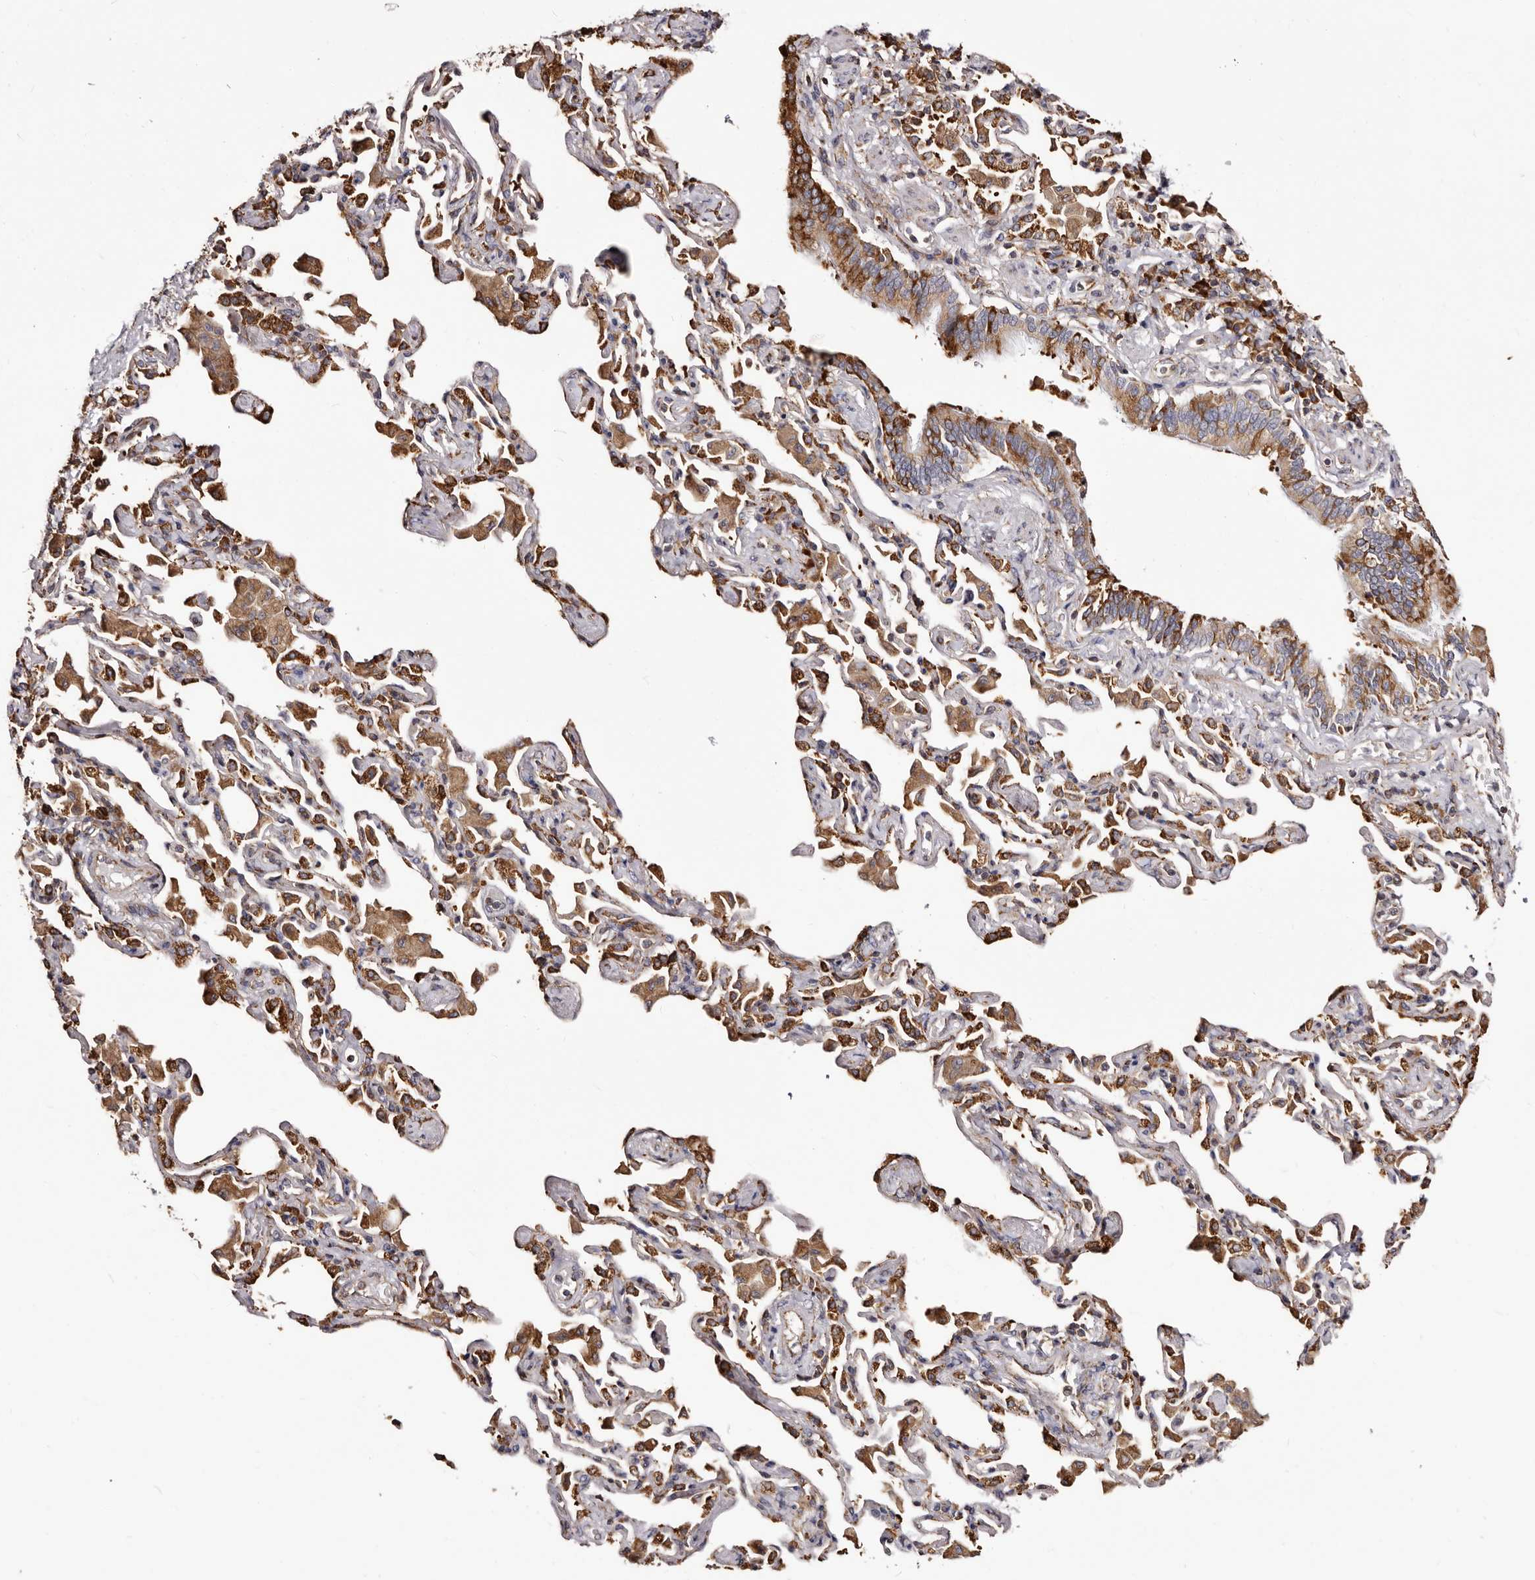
{"staining": {"intensity": "moderate", "quantity": ">75%", "location": "cytoplasmic/membranous"}, "tissue": "bronchus", "cell_type": "Respiratory epithelial cells", "image_type": "normal", "snomed": [{"axis": "morphology", "description": "Normal tissue, NOS"}, {"axis": "morphology", "description": "Inflammation, NOS"}, {"axis": "topography", "description": "Bronchus"}, {"axis": "topography", "description": "Lung"}], "caption": "Immunohistochemical staining of unremarkable human bronchus shows medium levels of moderate cytoplasmic/membranous staining in about >75% of respiratory epithelial cells.", "gene": "ACBD6", "patient": {"sex": "female", "age": 46}}